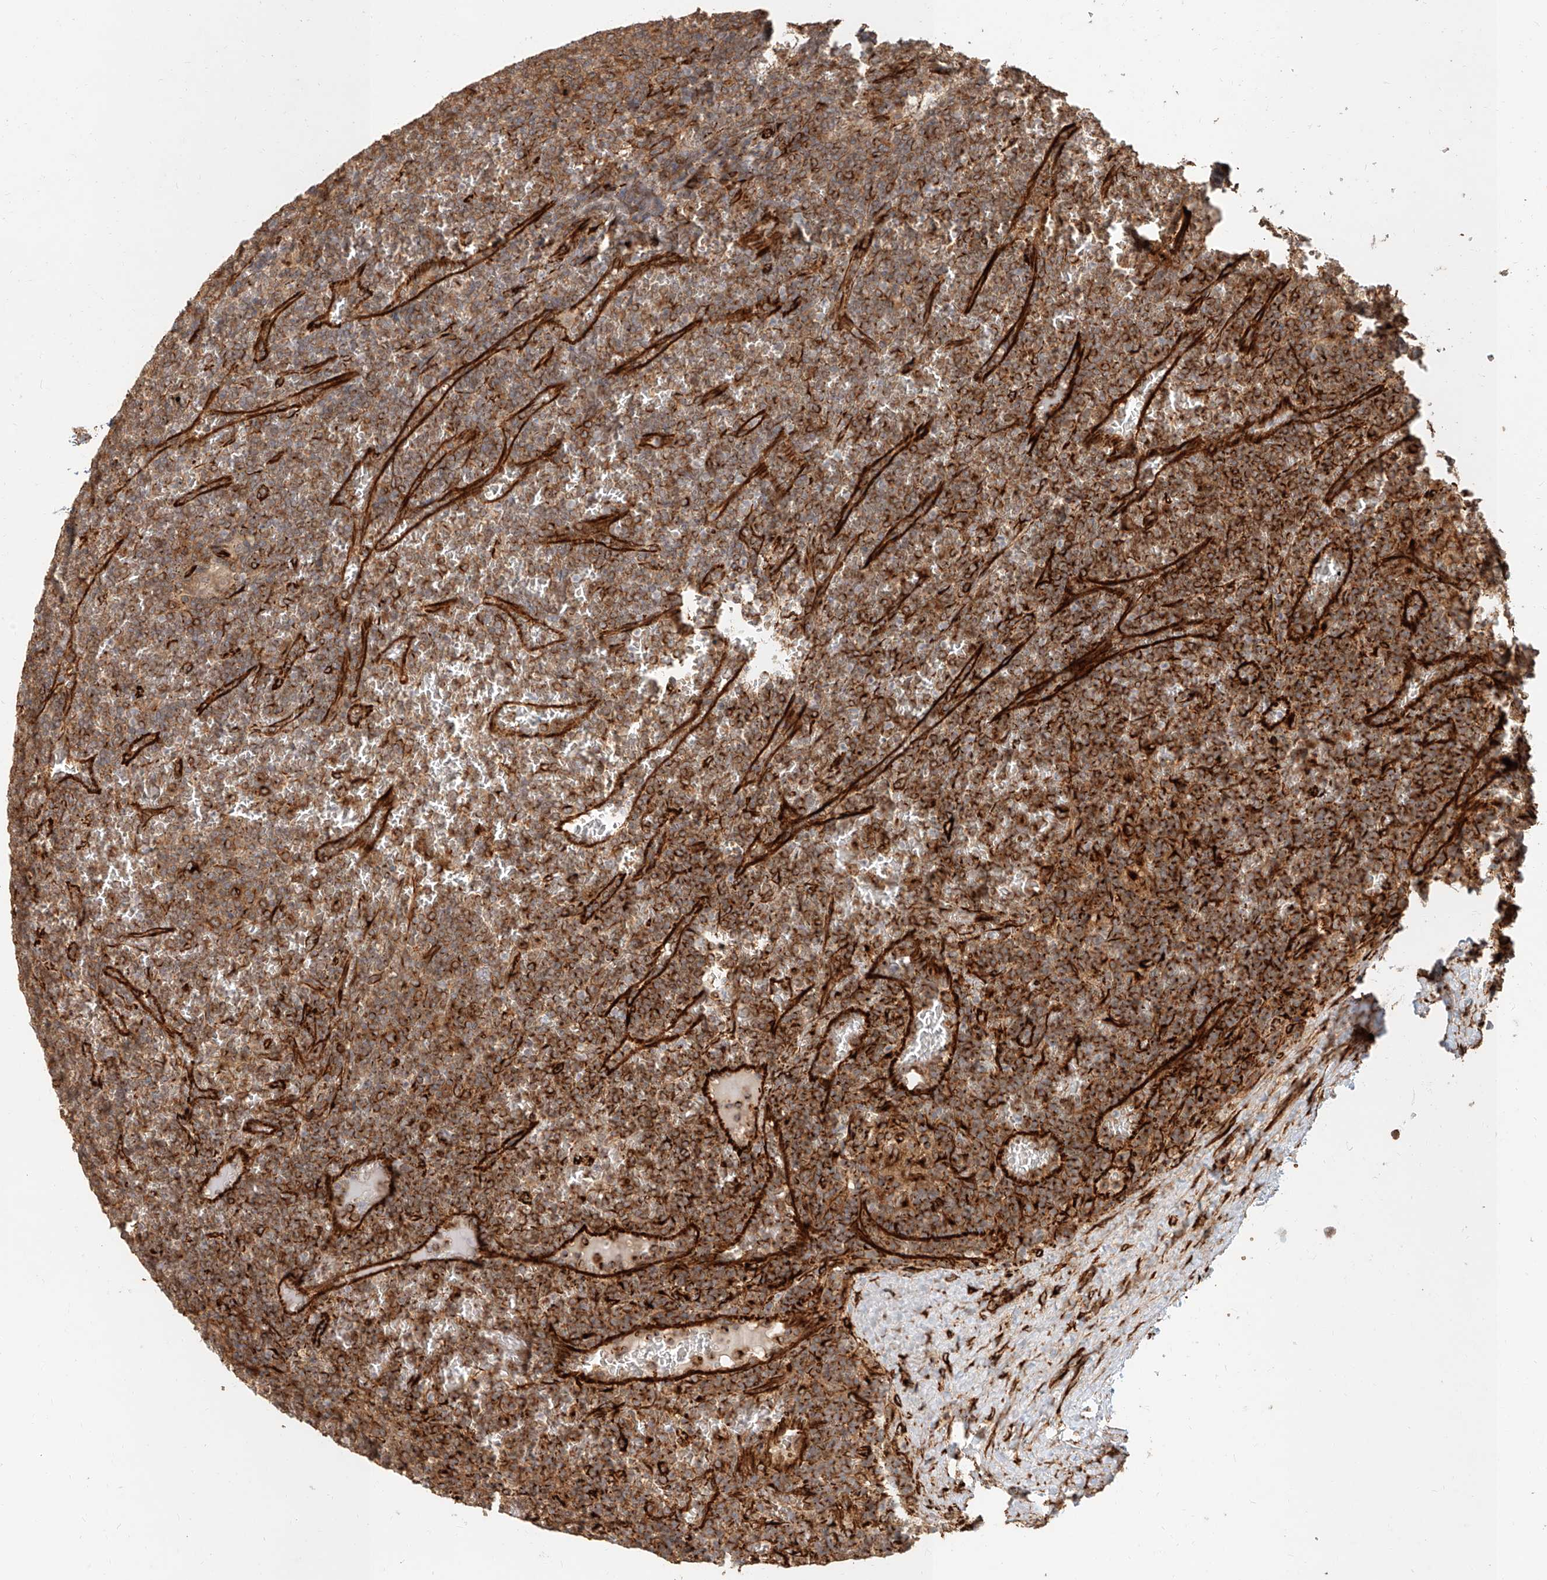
{"staining": {"intensity": "moderate", "quantity": ">75%", "location": "cytoplasmic/membranous"}, "tissue": "lymphoma", "cell_type": "Tumor cells", "image_type": "cancer", "snomed": [{"axis": "morphology", "description": "Malignant lymphoma, non-Hodgkin's type, Low grade"}, {"axis": "topography", "description": "Spleen"}], "caption": "Immunohistochemistry (DAB) staining of lymphoma reveals moderate cytoplasmic/membranous protein staining in about >75% of tumor cells.", "gene": "NAP1L1", "patient": {"sex": "female", "age": 19}}